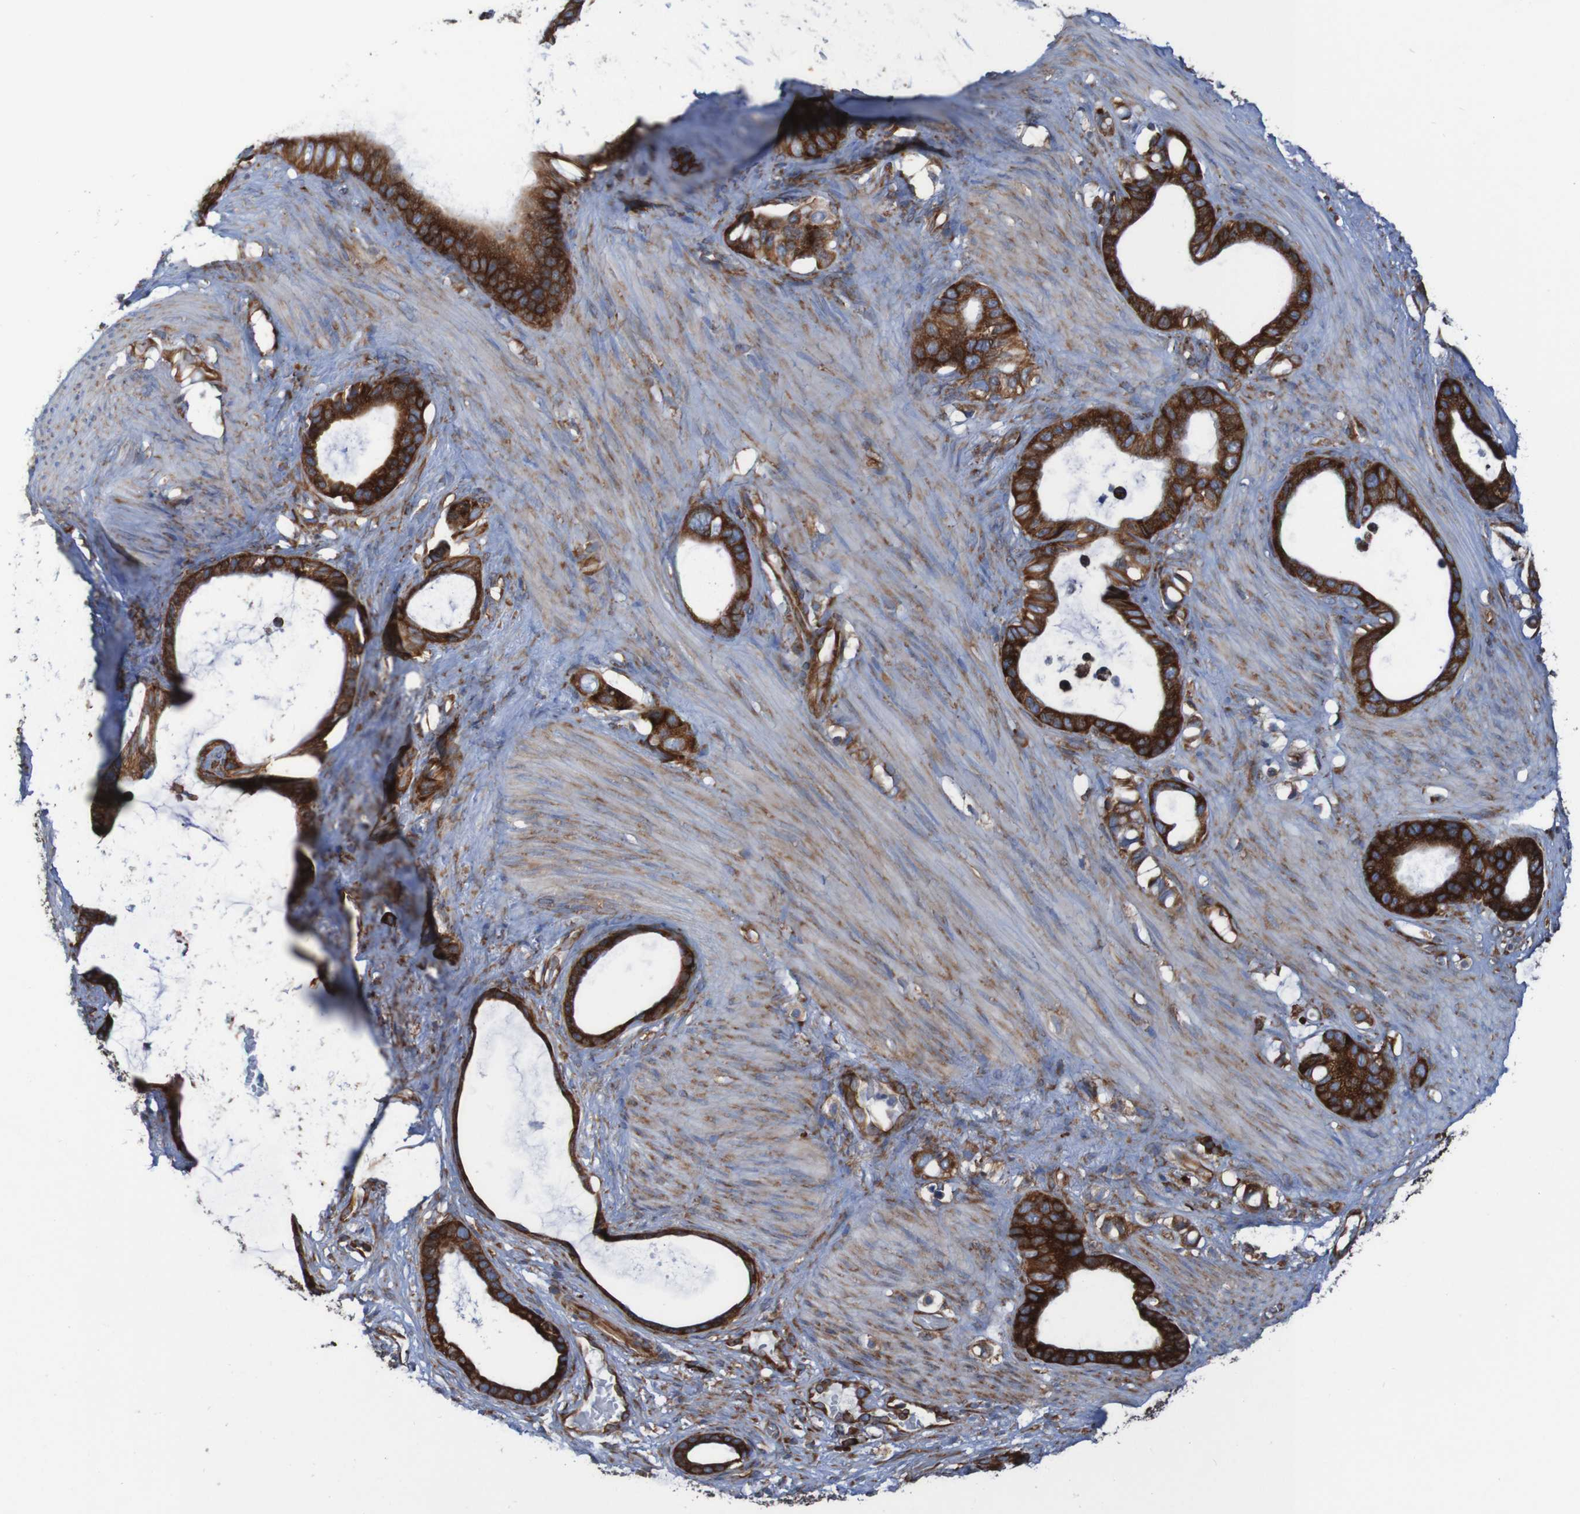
{"staining": {"intensity": "strong", "quantity": ">75%", "location": "cytoplasmic/membranous"}, "tissue": "stomach cancer", "cell_type": "Tumor cells", "image_type": "cancer", "snomed": [{"axis": "morphology", "description": "Adenocarcinoma, NOS"}, {"axis": "topography", "description": "Stomach"}], "caption": "Immunohistochemical staining of human stomach cancer displays high levels of strong cytoplasmic/membranous protein positivity in about >75% of tumor cells. (DAB (3,3'-diaminobenzidine) = brown stain, brightfield microscopy at high magnification).", "gene": "RPL10", "patient": {"sex": "female", "age": 75}}